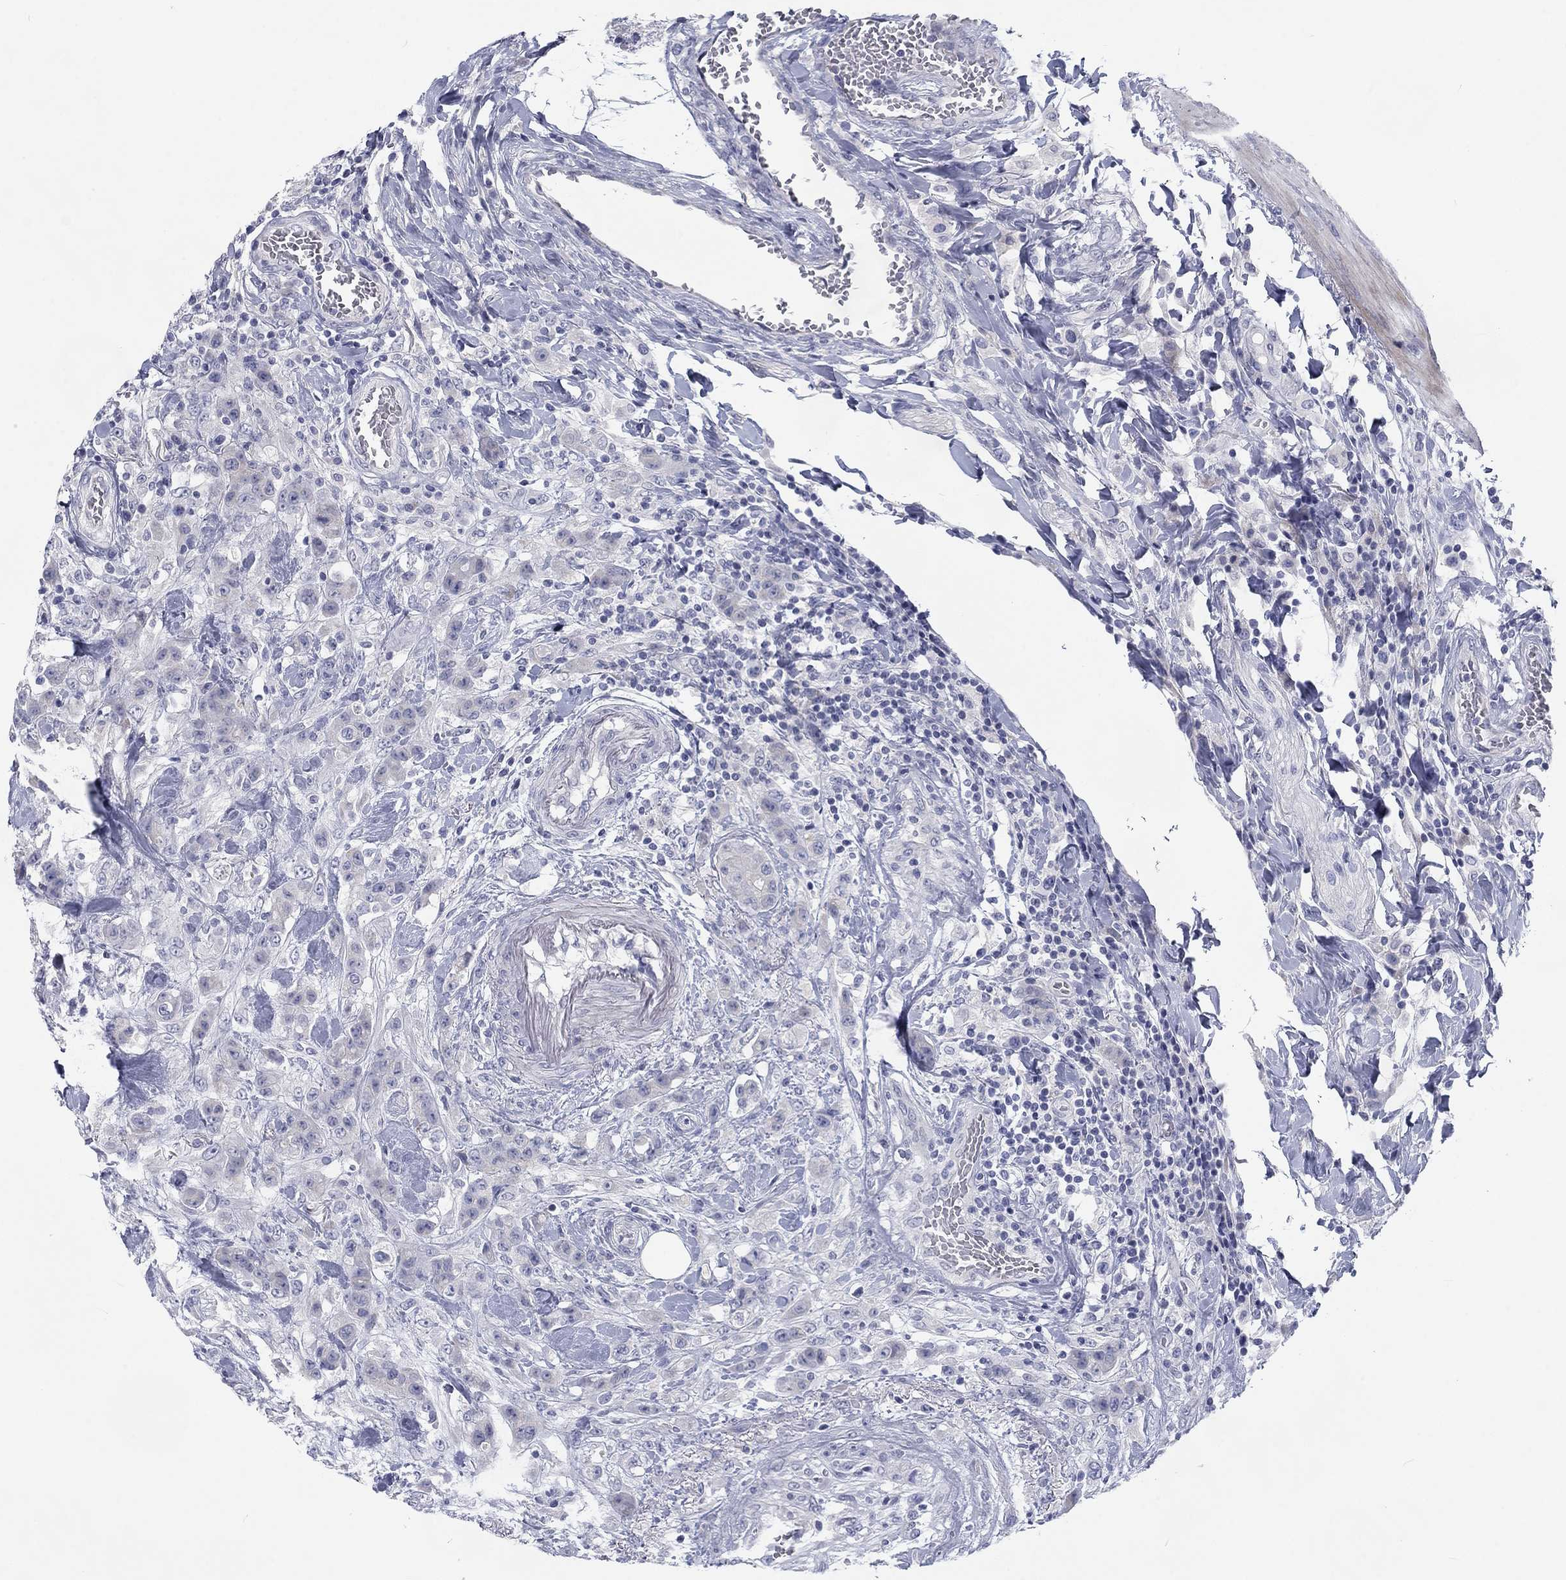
{"staining": {"intensity": "negative", "quantity": "none", "location": "none"}, "tissue": "colorectal cancer", "cell_type": "Tumor cells", "image_type": "cancer", "snomed": [{"axis": "morphology", "description": "Adenocarcinoma, NOS"}, {"axis": "topography", "description": "Colon"}], "caption": "Photomicrograph shows no protein staining in tumor cells of colorectal cancer (adenocarcinoma) tissue. (DAB immunohistochemistry (IHC) visualized using brightfield microscopy, high magnification).", "gene": "CALB1", "patient": {"sex": "female", "age": 48}}